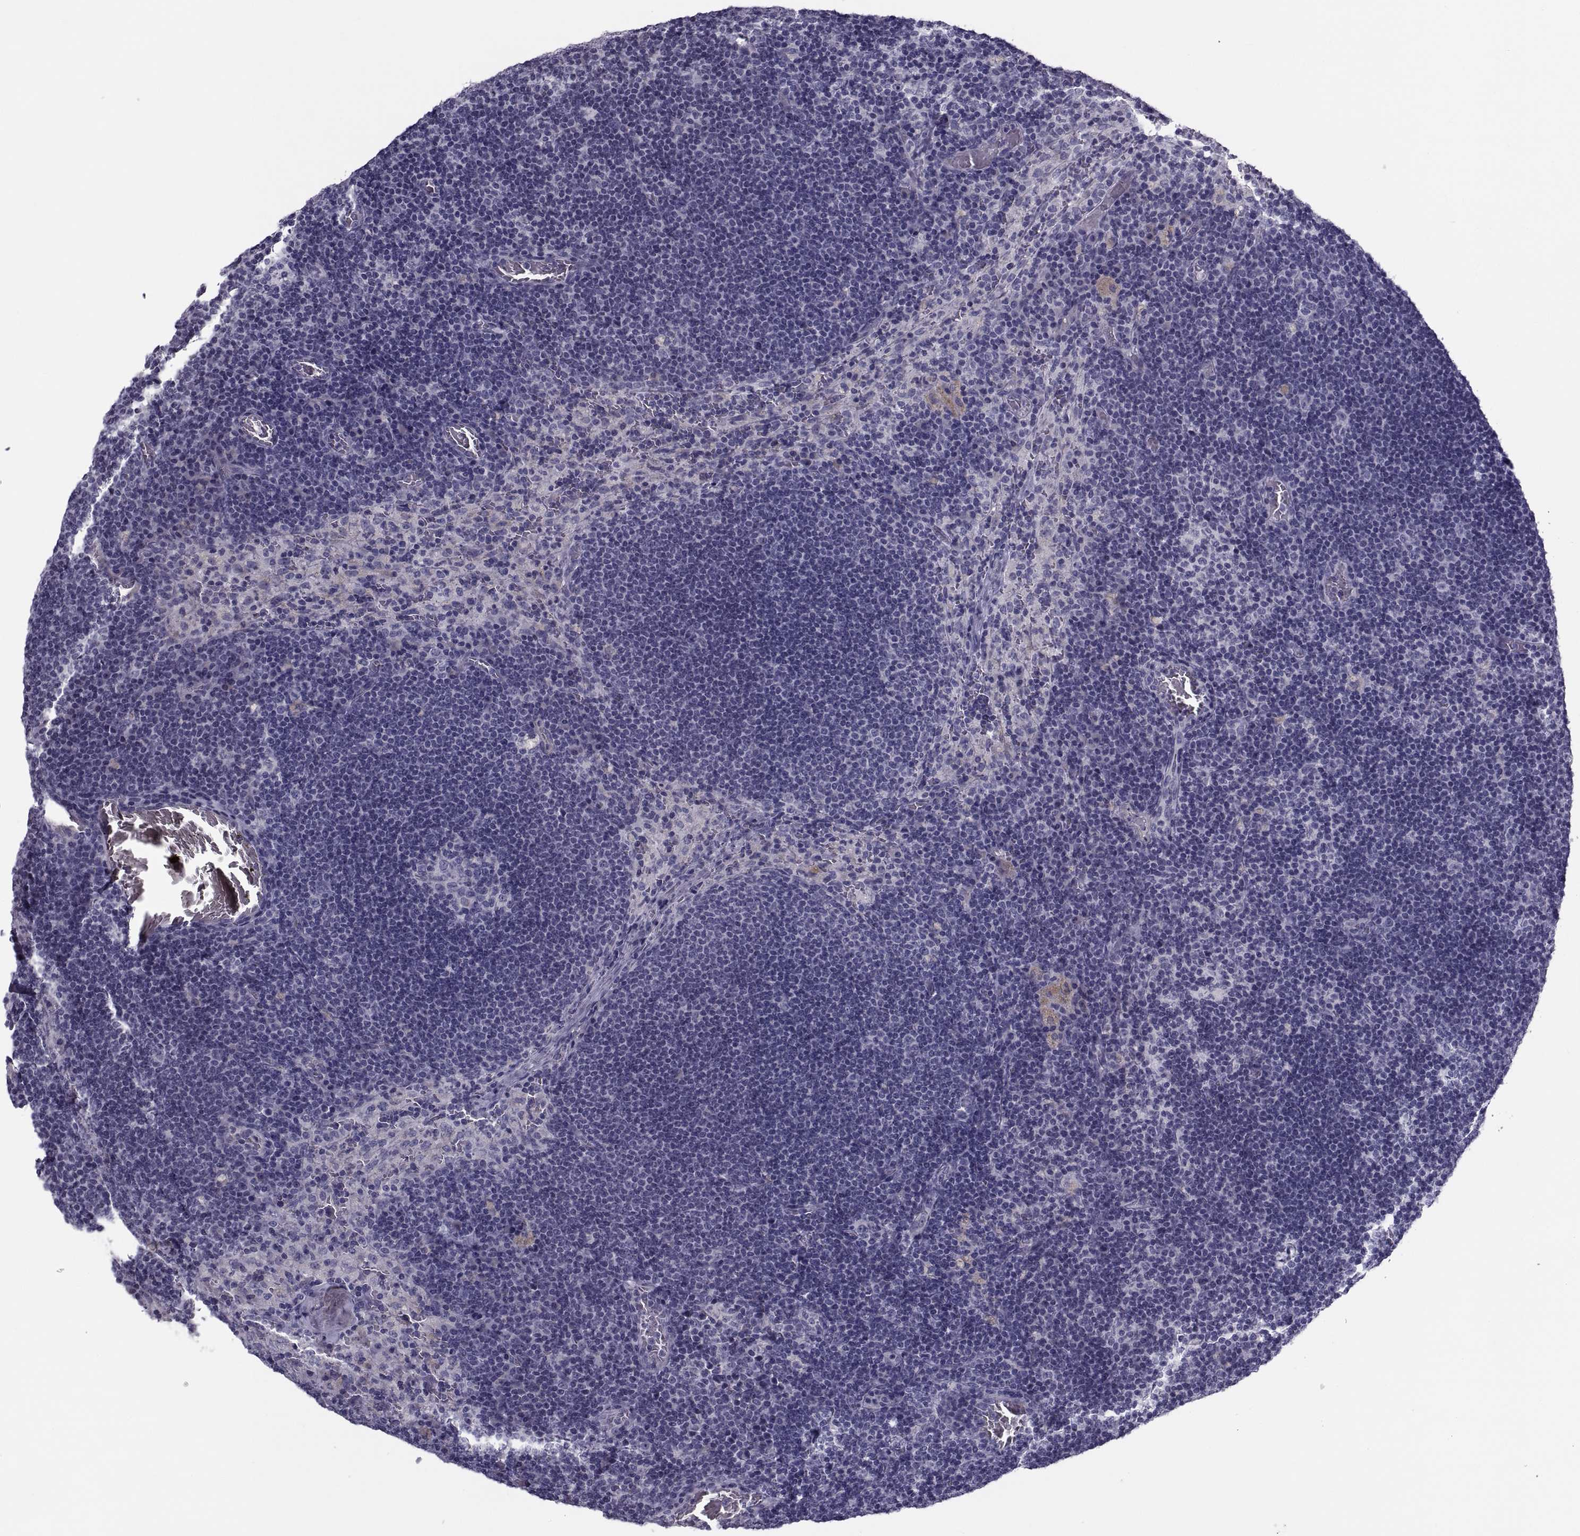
{"staining": {"intensity": "negative", "quantity": "none", "location": "none"}, "tissue": "lymph node", "cell_type": "Germinal center cells", "image_type": "normal", "snomed": [{"axis": "morphology", "description": "Normal tissue, NOS"}, {"axis": "topography", "description": "Lymph node"}], "caption": "This micrograph is of benign lymph node stained with immunohistochemistry to label a protein in brown with the nuclei are counter-stained blue. There is no staining in germinal center cells. (Immunohistochemistry (ihc), brightfield microscopy, high magnification).", "gene": "PDZRN4", "patient": {"sex": "male", "age": 63}}